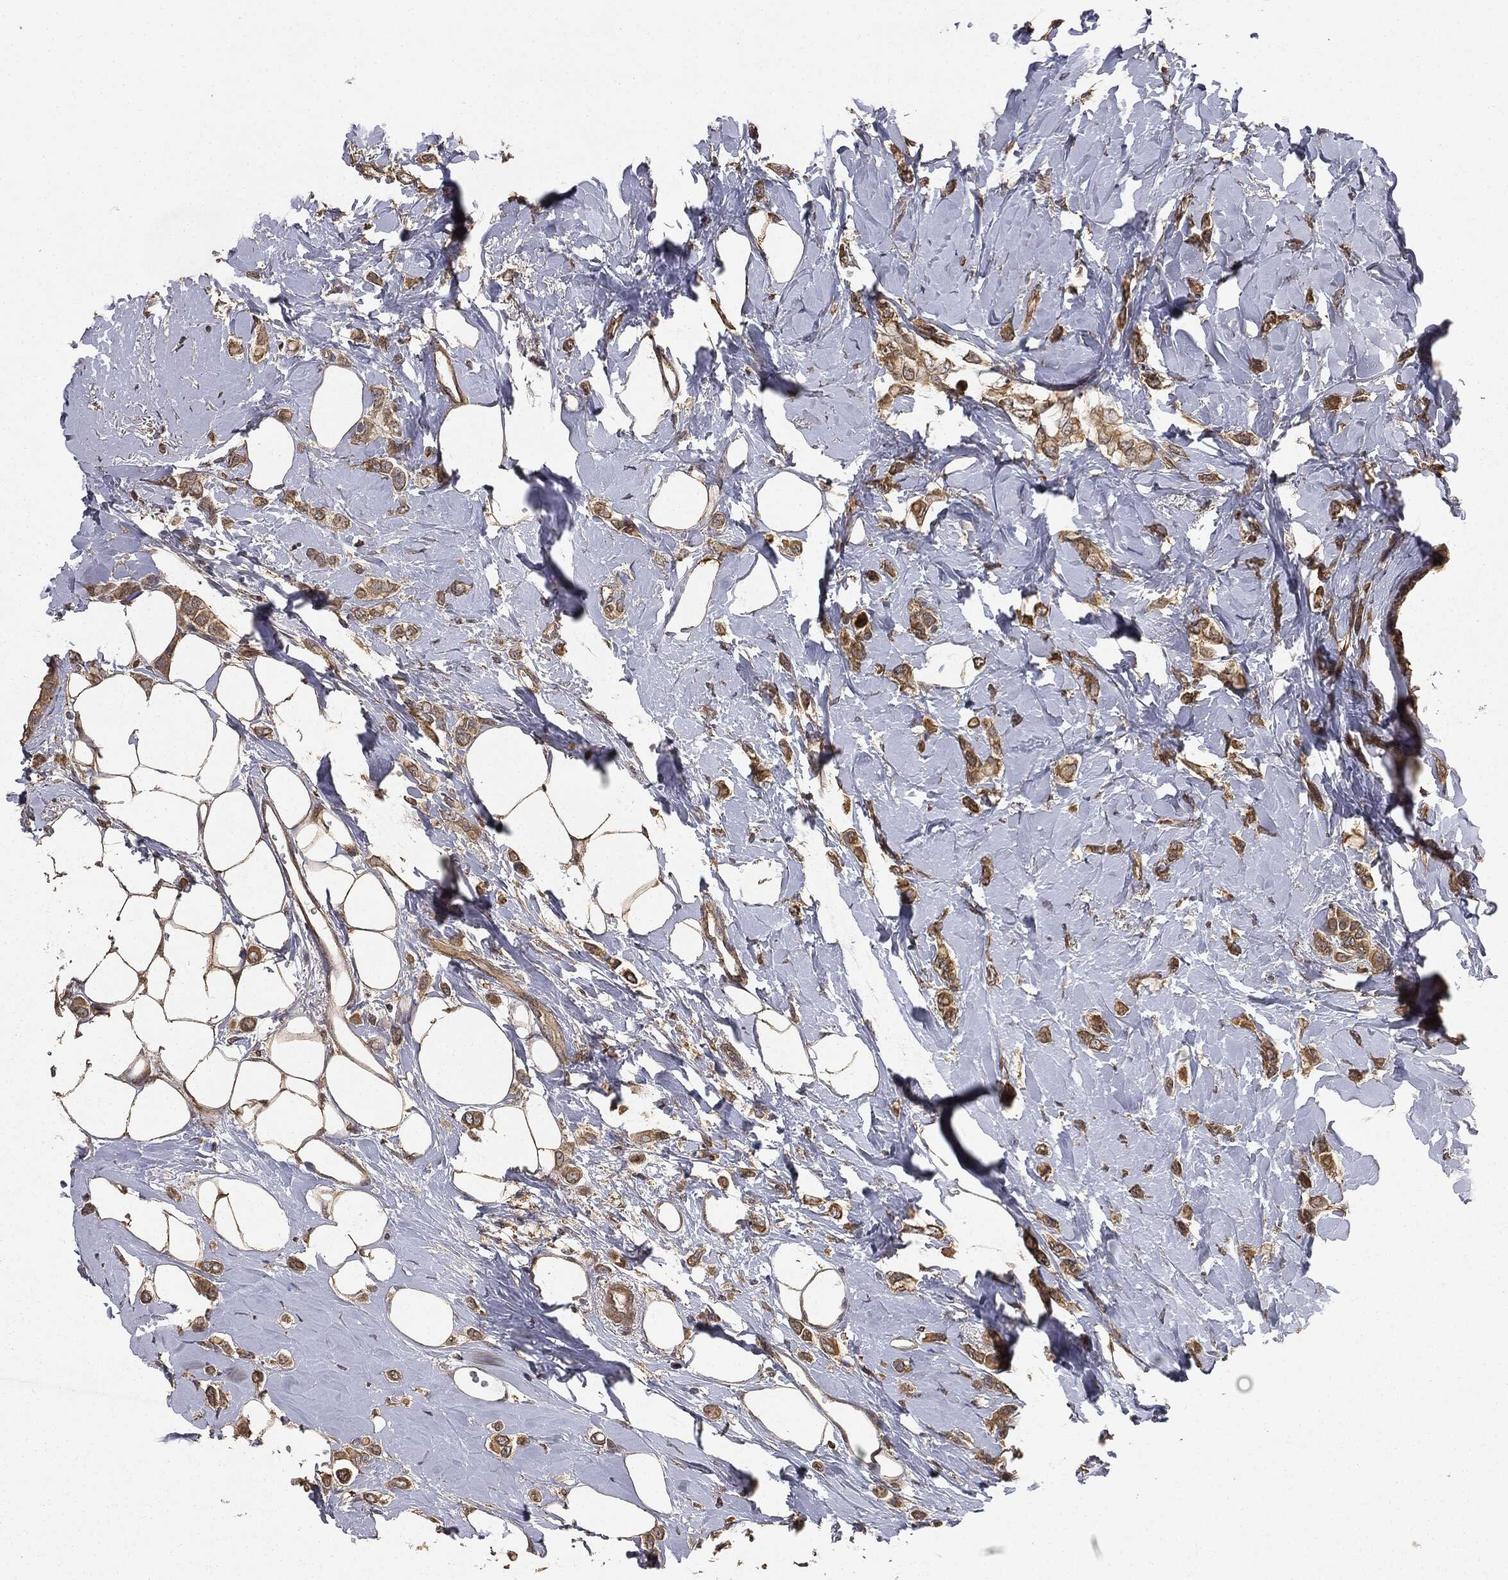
{"staining": {"intensity": "moderate", "quantity": ">75%", "location": "cytoplasmic/membranous"}, "tissue": "breast cancer", "cell_type": "Tumor cells", "image_type": "cancer", "snomed": [{"axis": "morphology", "description": "Lobular carcinoma"}, {"axis": "topography", "description": "Breast"}], "caption": "Protein analysis of breast lobular carcinoma tissue exhibits moderate cytoplasmic/membranous positivity in approximately >75% of tumor cells.", "gene": "MIER2", "patient": {"sex": "female", "age": 66}}